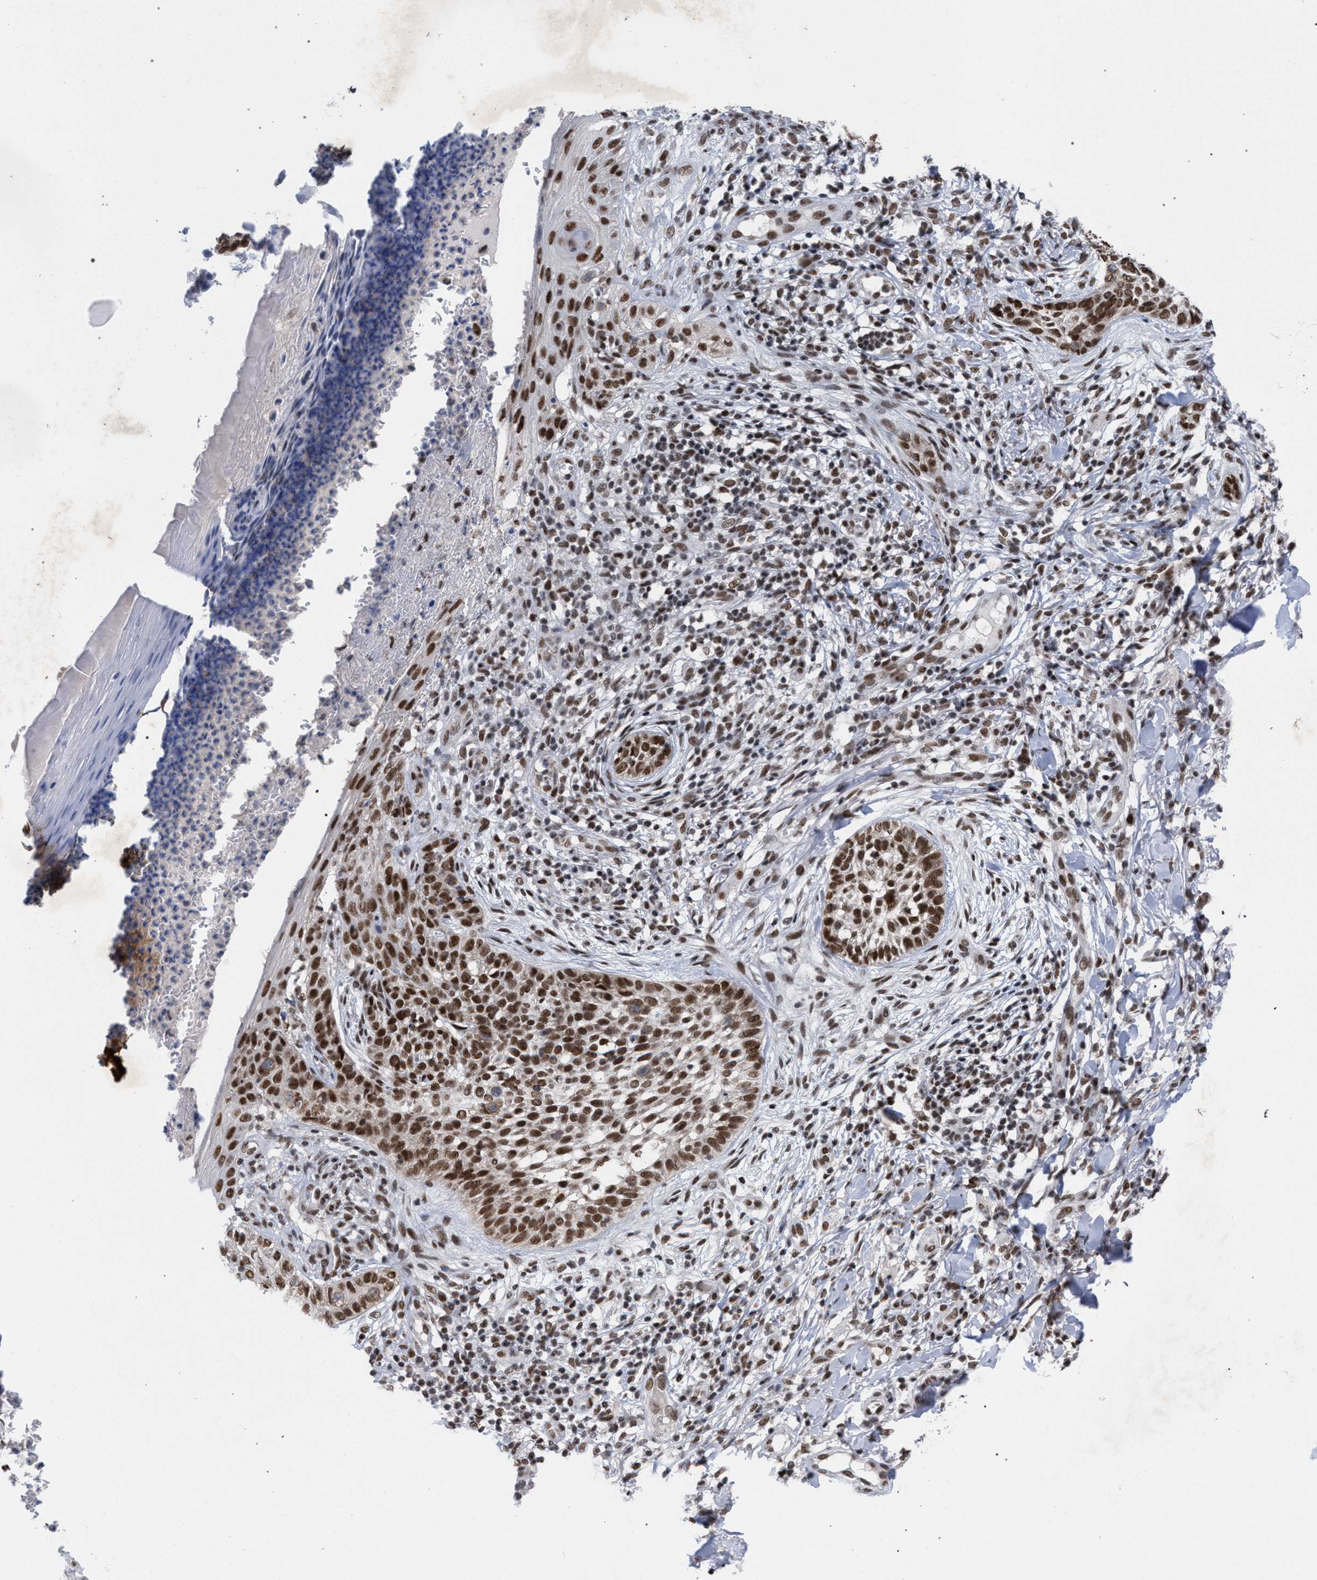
{"staining": {"intensity": "moderate", "quantity": ">75%", "location": "nuclear"}, "tissue": "skin cancer", "cell_type": "Tumor cells", "image_type": "cancer", "snomed": [{"axis": "morphology", "description": "Normal tissue, NOS"}, {"axis": "morphology", "description": "Basal cell carcinoma"}, {"axis": "topography", "description": "Skin"}], "caption": "Protein expression analysis of human skin basal cell carcinoma reveals moderate nuclear staining in about >75% of tumor cells. Immunohistochemistry (ihc) stains the protein of interest in brown and the nuclei are stained blue.", "gene": "SCAF4", "patient": {"sex": "male", "age": 67}}